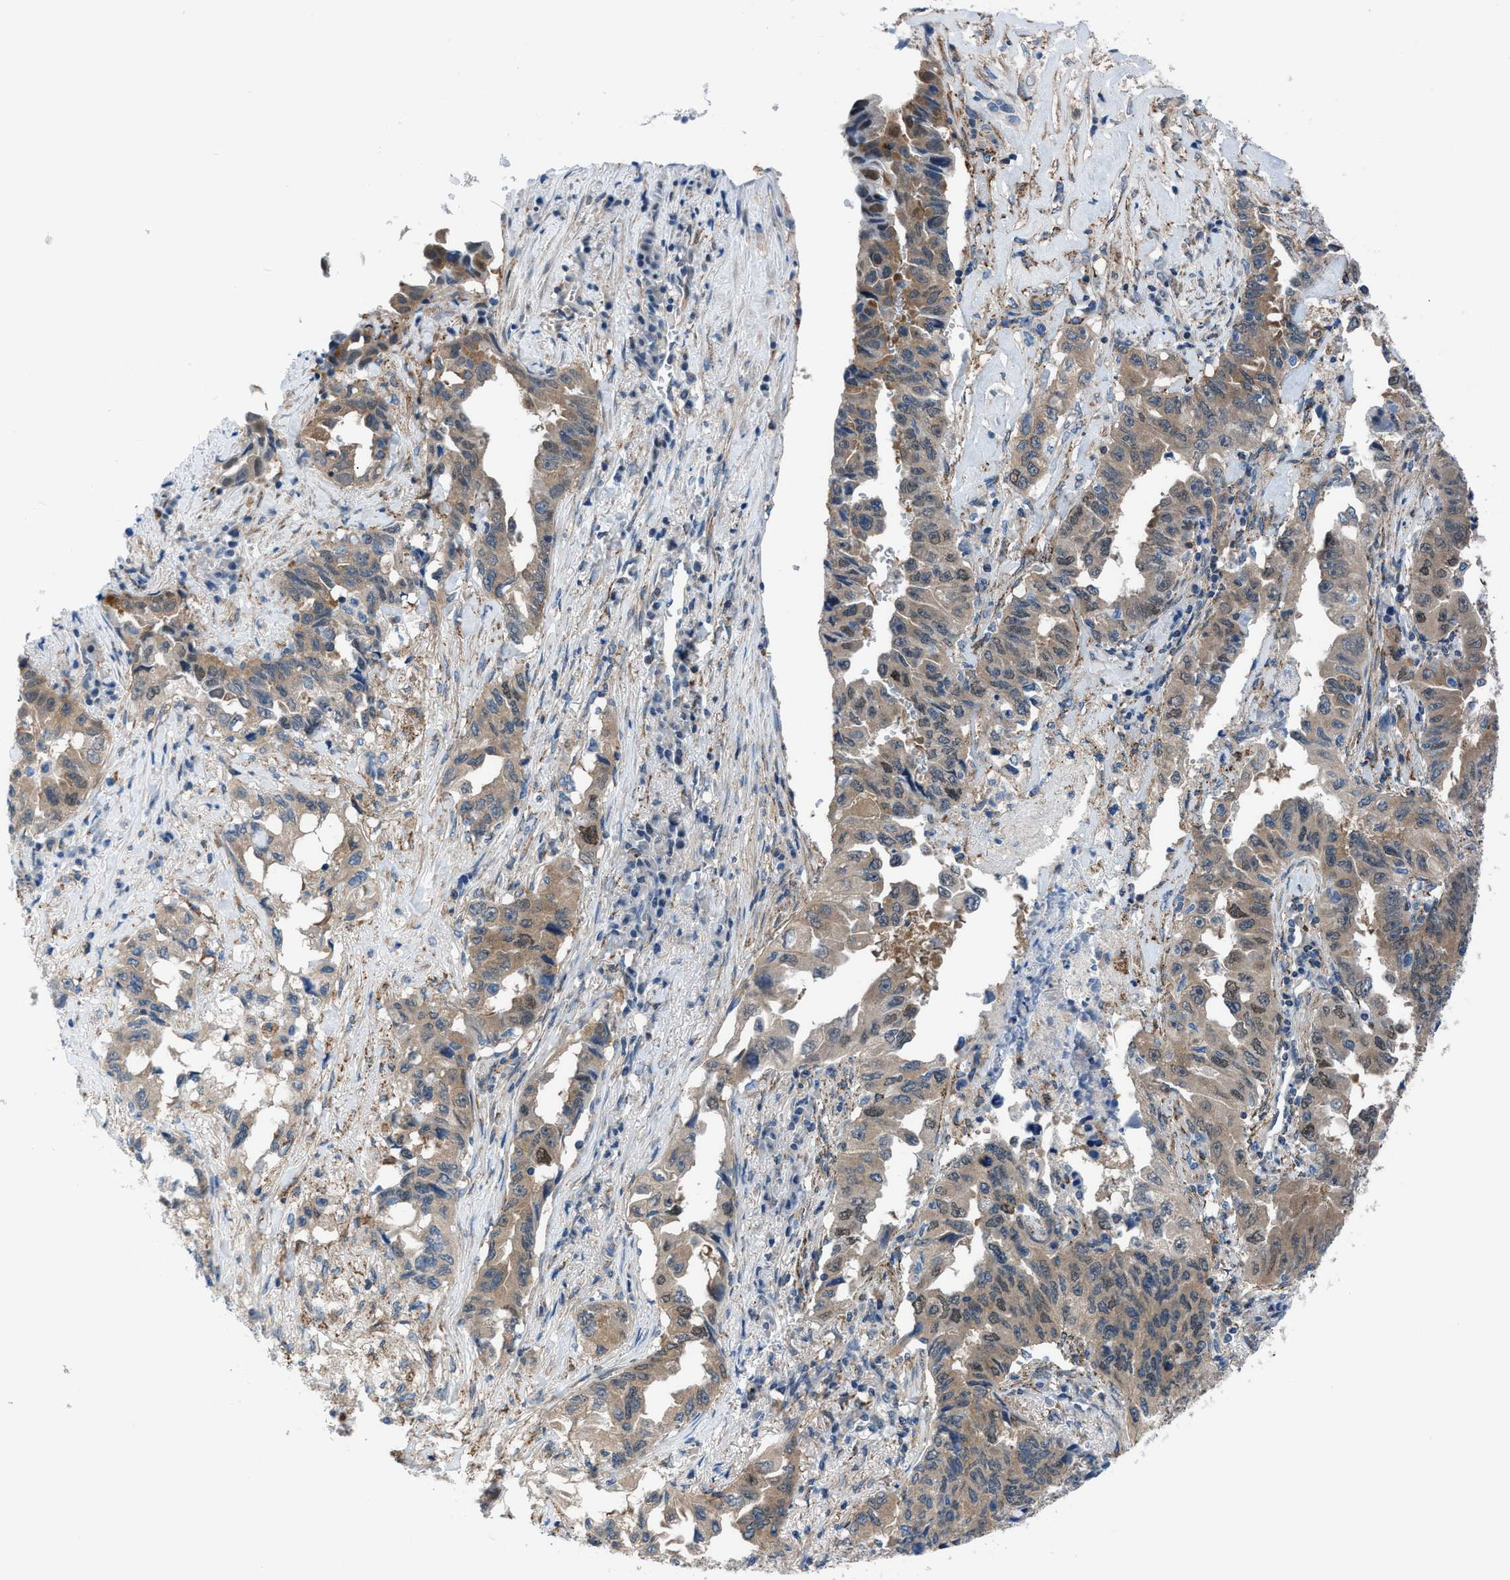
{"staining": {"intensity": "moderate", "quantity": ">75%", "location": "cytoplasmic/membranous,nuclear"}, "tissue": "lung cancer", "cell_type": "Tumor cells", "image_type": "cancer", "snomed": [{"axis": "morphology", "description": "Adenocarcinoma, NOS"}, {"axis": "topography", "description": "Lung"}], "caption": "Protein positivity by immunohistochemistry (IHC) shows moderate cytoplasmic/membranous and nuclear staining in about >75% of tumor cells in lung cancer.", "gene": "TMEM45B", "patient": {"sex": "female", "age": 51}}